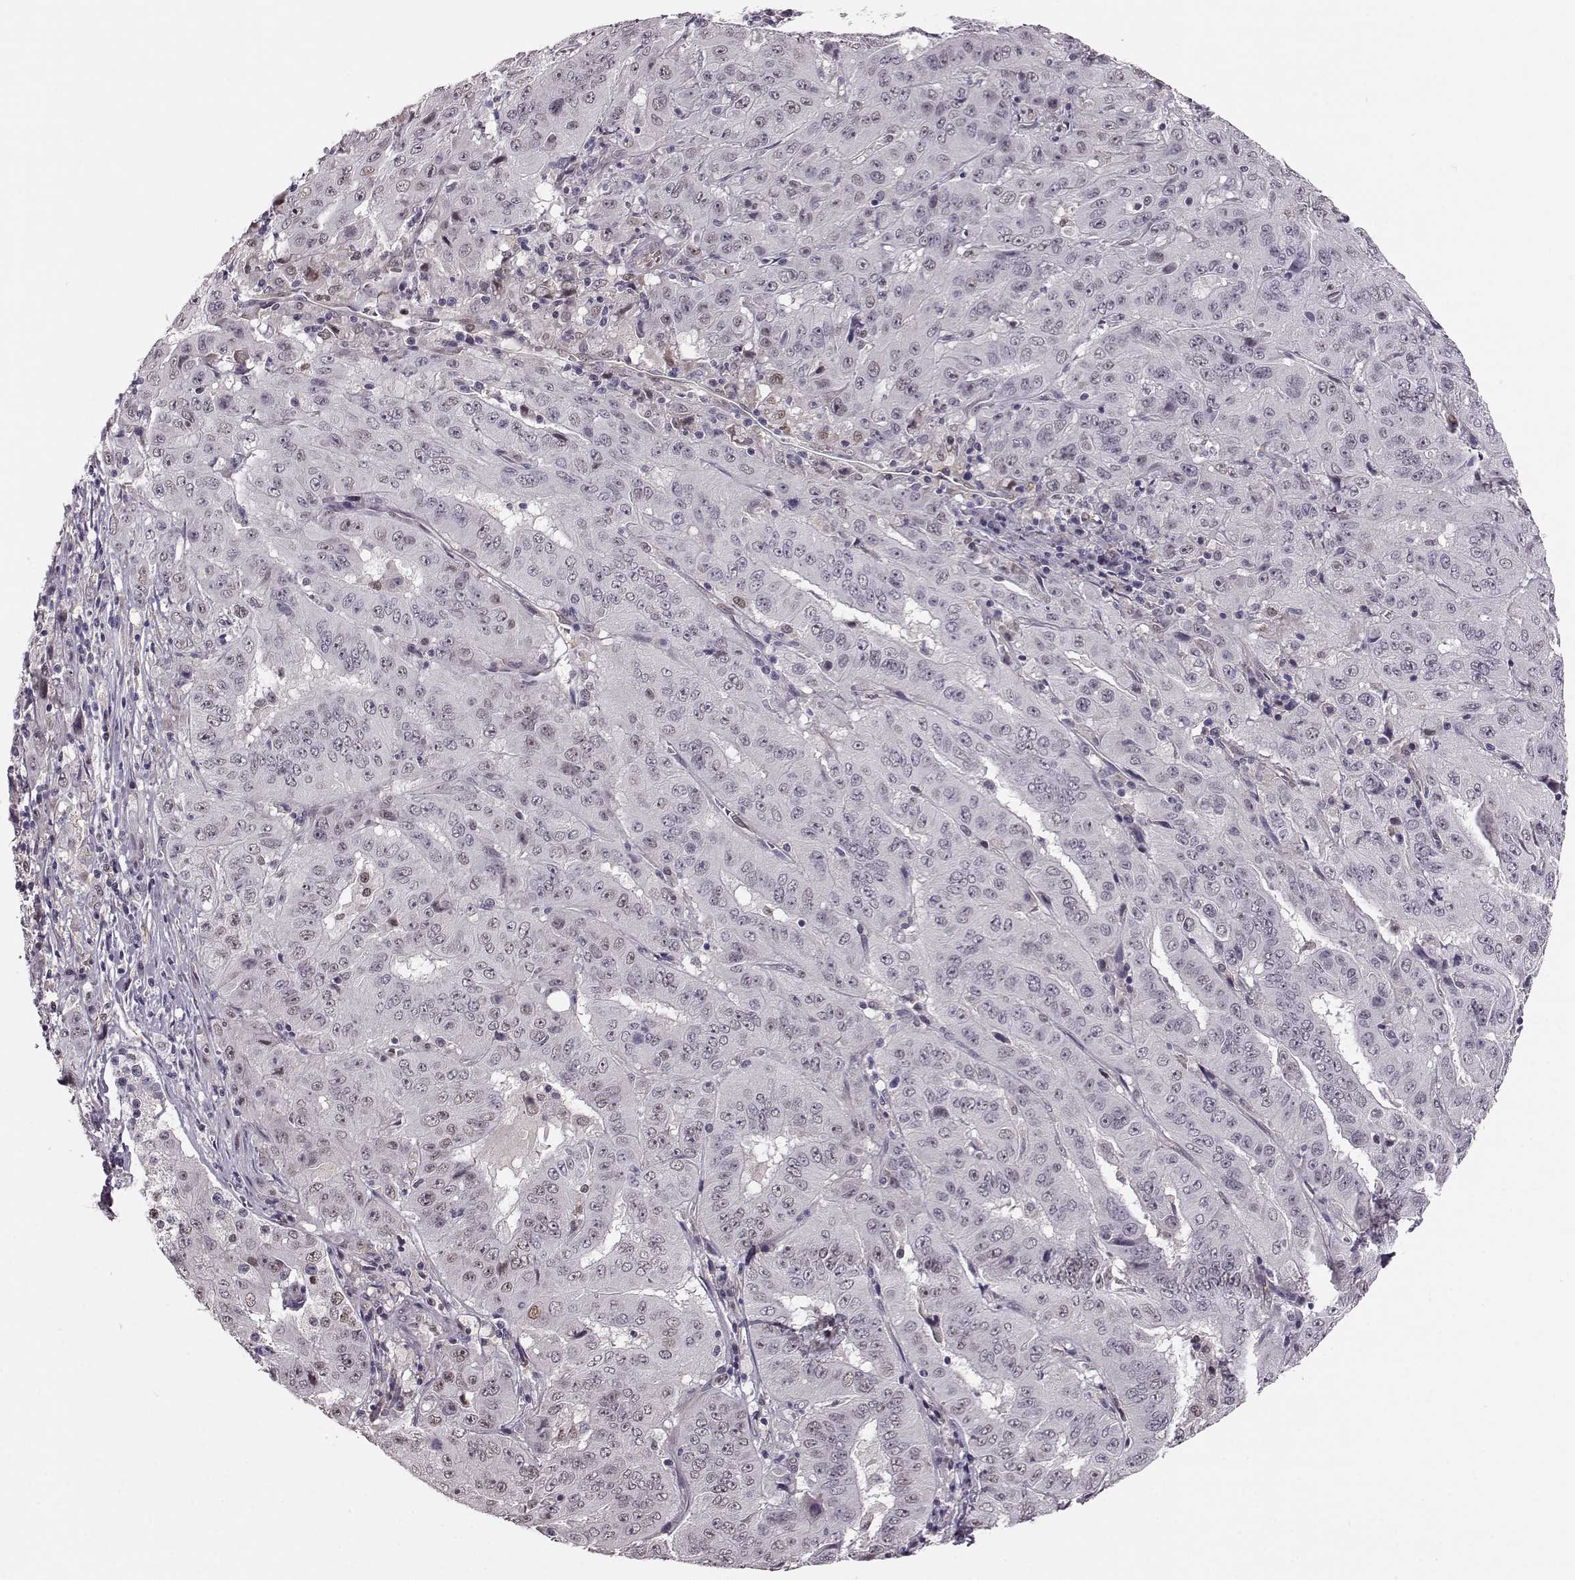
{"staining": {"intensity": "weak", "quantity": "<25%", "location": "nuclear"}, "tissue": "pancreatic cancer", "cell_type": "Tumor cells", "image_type": "cancer", "snomed": [{"axis": "morphology", "description": "Adenocarcinoma, NOS"}, {"axis": "topography", "description": "Pancreas"}], "caption": "Immunohistochemistry histopathology image of neoplastic tissue: human adenocarcinoma (pancreatic) stained with DAB exhibits no significant protein positivity in tumor cells.", "gene": "KLF6", "patient": {"sex": "male", "age": 63}}